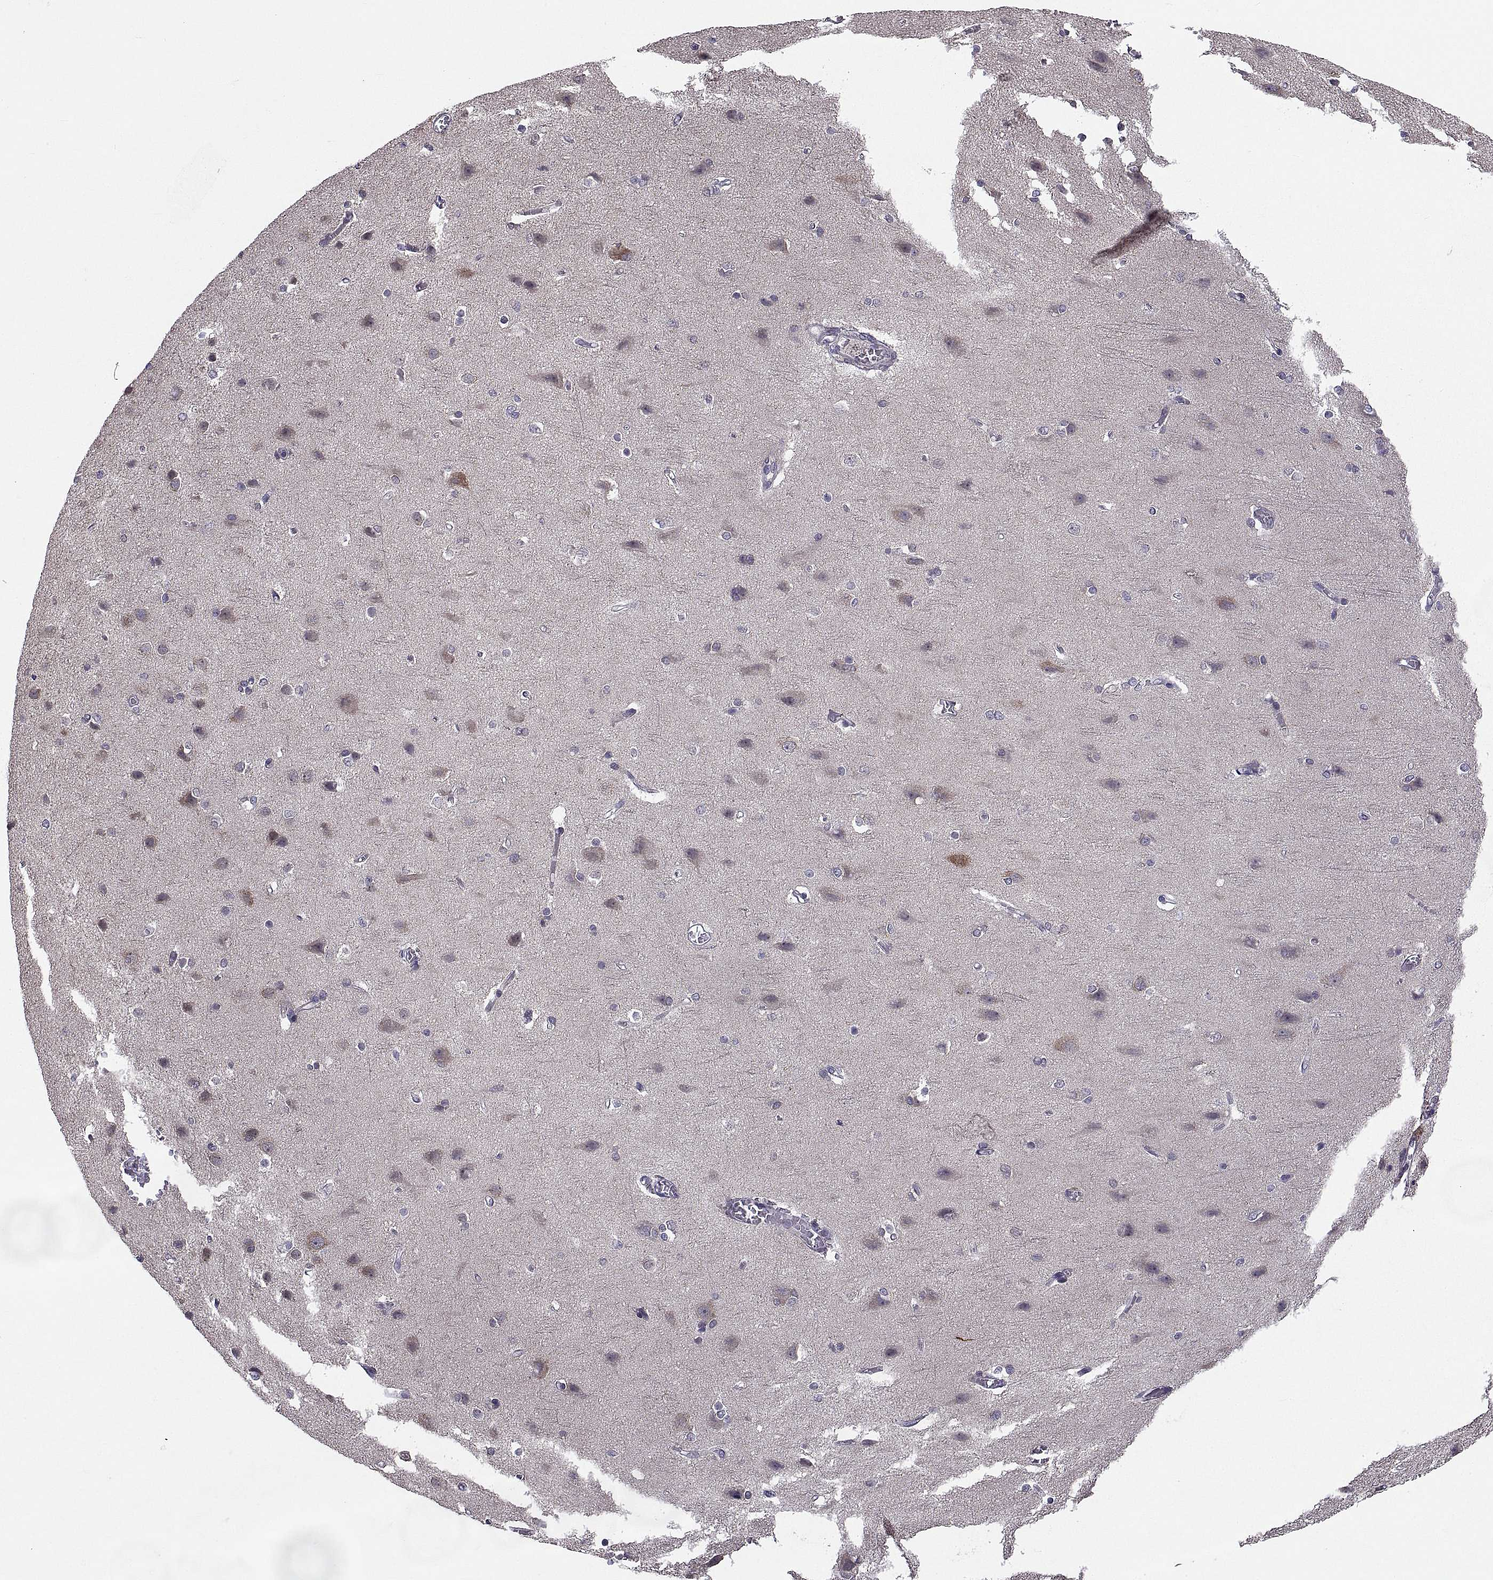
{"staining": {"intensity": "negative", "quantity": "none", "location": "none"}, "tissue": "cerebral cortex", "cell_type": "Endothelial cells", "image_type": "normal", "snomed": [{"axis": "morphology", "description": "Normal tissue, NOS"}, {"axis": "topography", "description": "Cerebral cortex"}], "caption": "Immunohistochemistry of benign cerebral cortex exhibits no positivity in endothelial cells. (DAB immunohistochemistry visualized using brightfield microscopy, high magnification).", "gene": "NPTX2", "patient": {"sex": "male", "age": 37}}